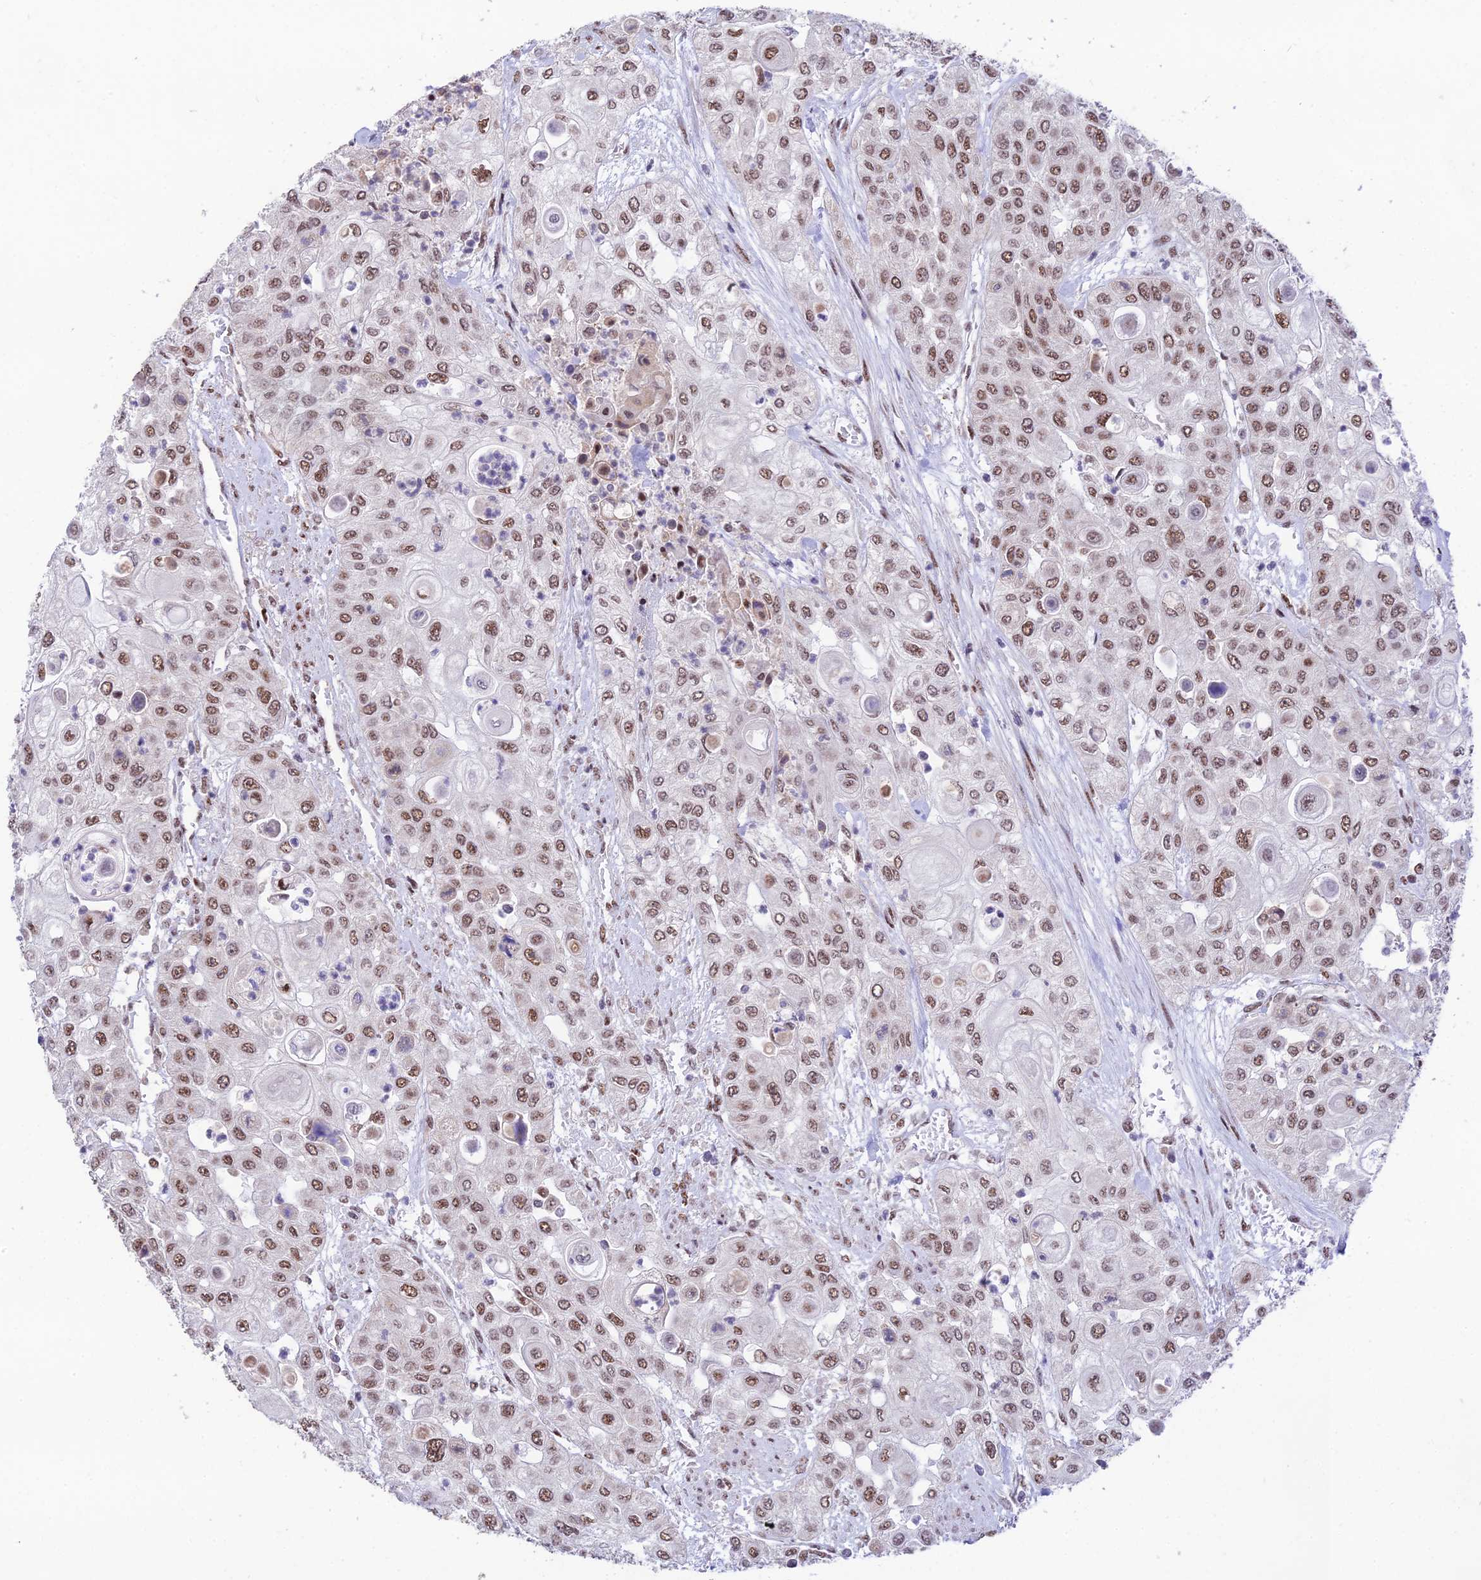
{"staining": {"intensity": "moderate", "quantity": ">75%", "location": "nuclear"}, "tissue": "urothelial cancer", "cell_type": "Tumor cells", "image_type": "cancer", "snomed": [{"axis": "morphology", "description": "Urothelial carcinoma, High grade"}, {"axis": "topography", "description": "Urinary bladder"}], "caption": "Moderate nuclear protein staining is appreciated in approximately >75% of tumor cells in urothelial cancer.", "gene": "THOC7", "patient": {"sex": "female", "age": 79}}